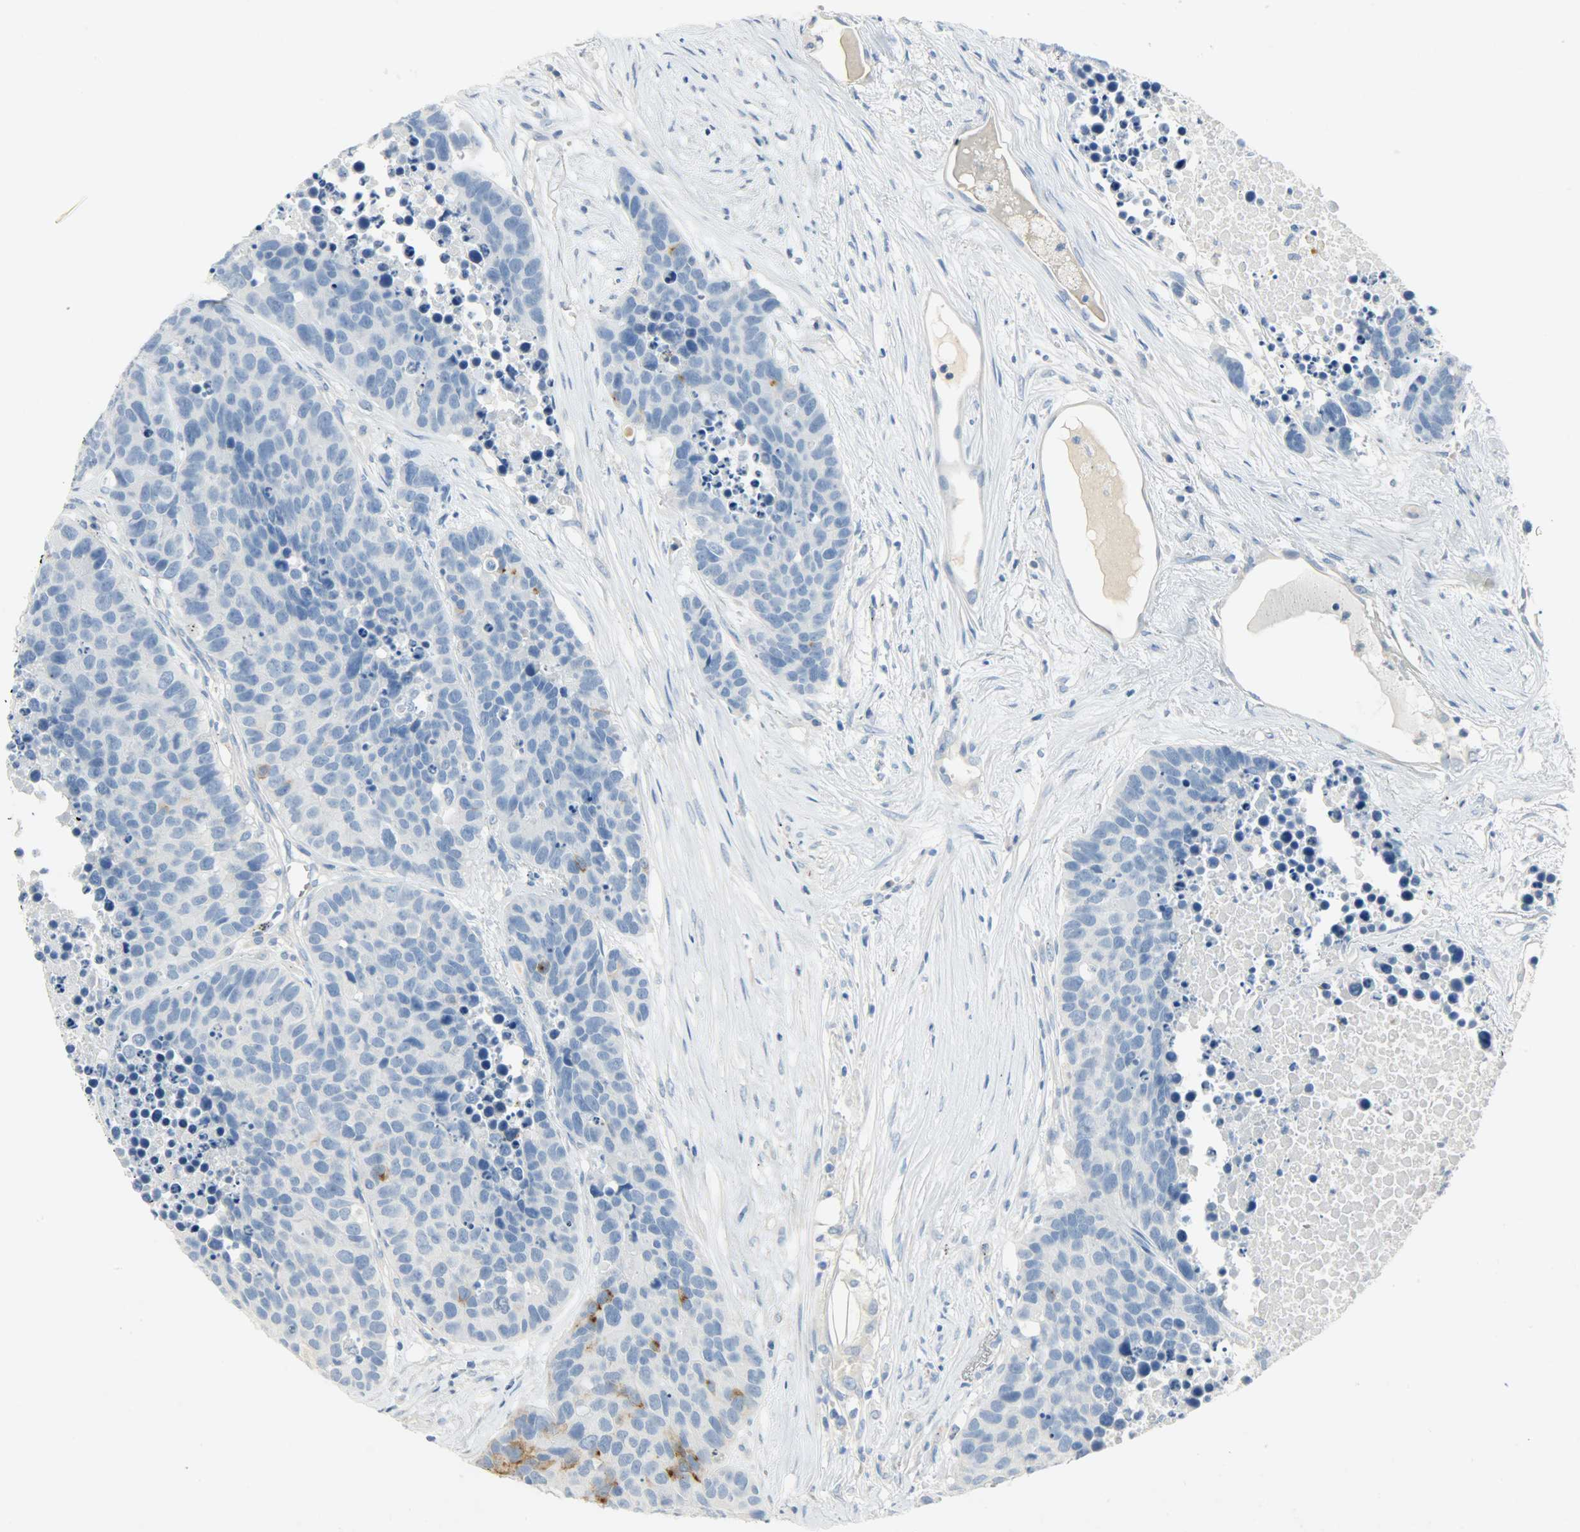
{"staining": {"intensity": "negative", "quantity": "none", "location": "none"}, "tissue": "carcinoid", "cell_type": "Tumor cells", "image_type": "cancer", "snomed": [{"axis": "morphology", "description": "Carcinoid, malignant, NOS"}, {"axis": "topography", "description": "Lung"}], "caption": "DAB (3,3'-diaminobenzidine) immunohistochemical staining of human malignant carcinoid reveals no significant staining in tumor cells.", "gene": "PROM1", "patient": {"sex": "male", "age": 60}}